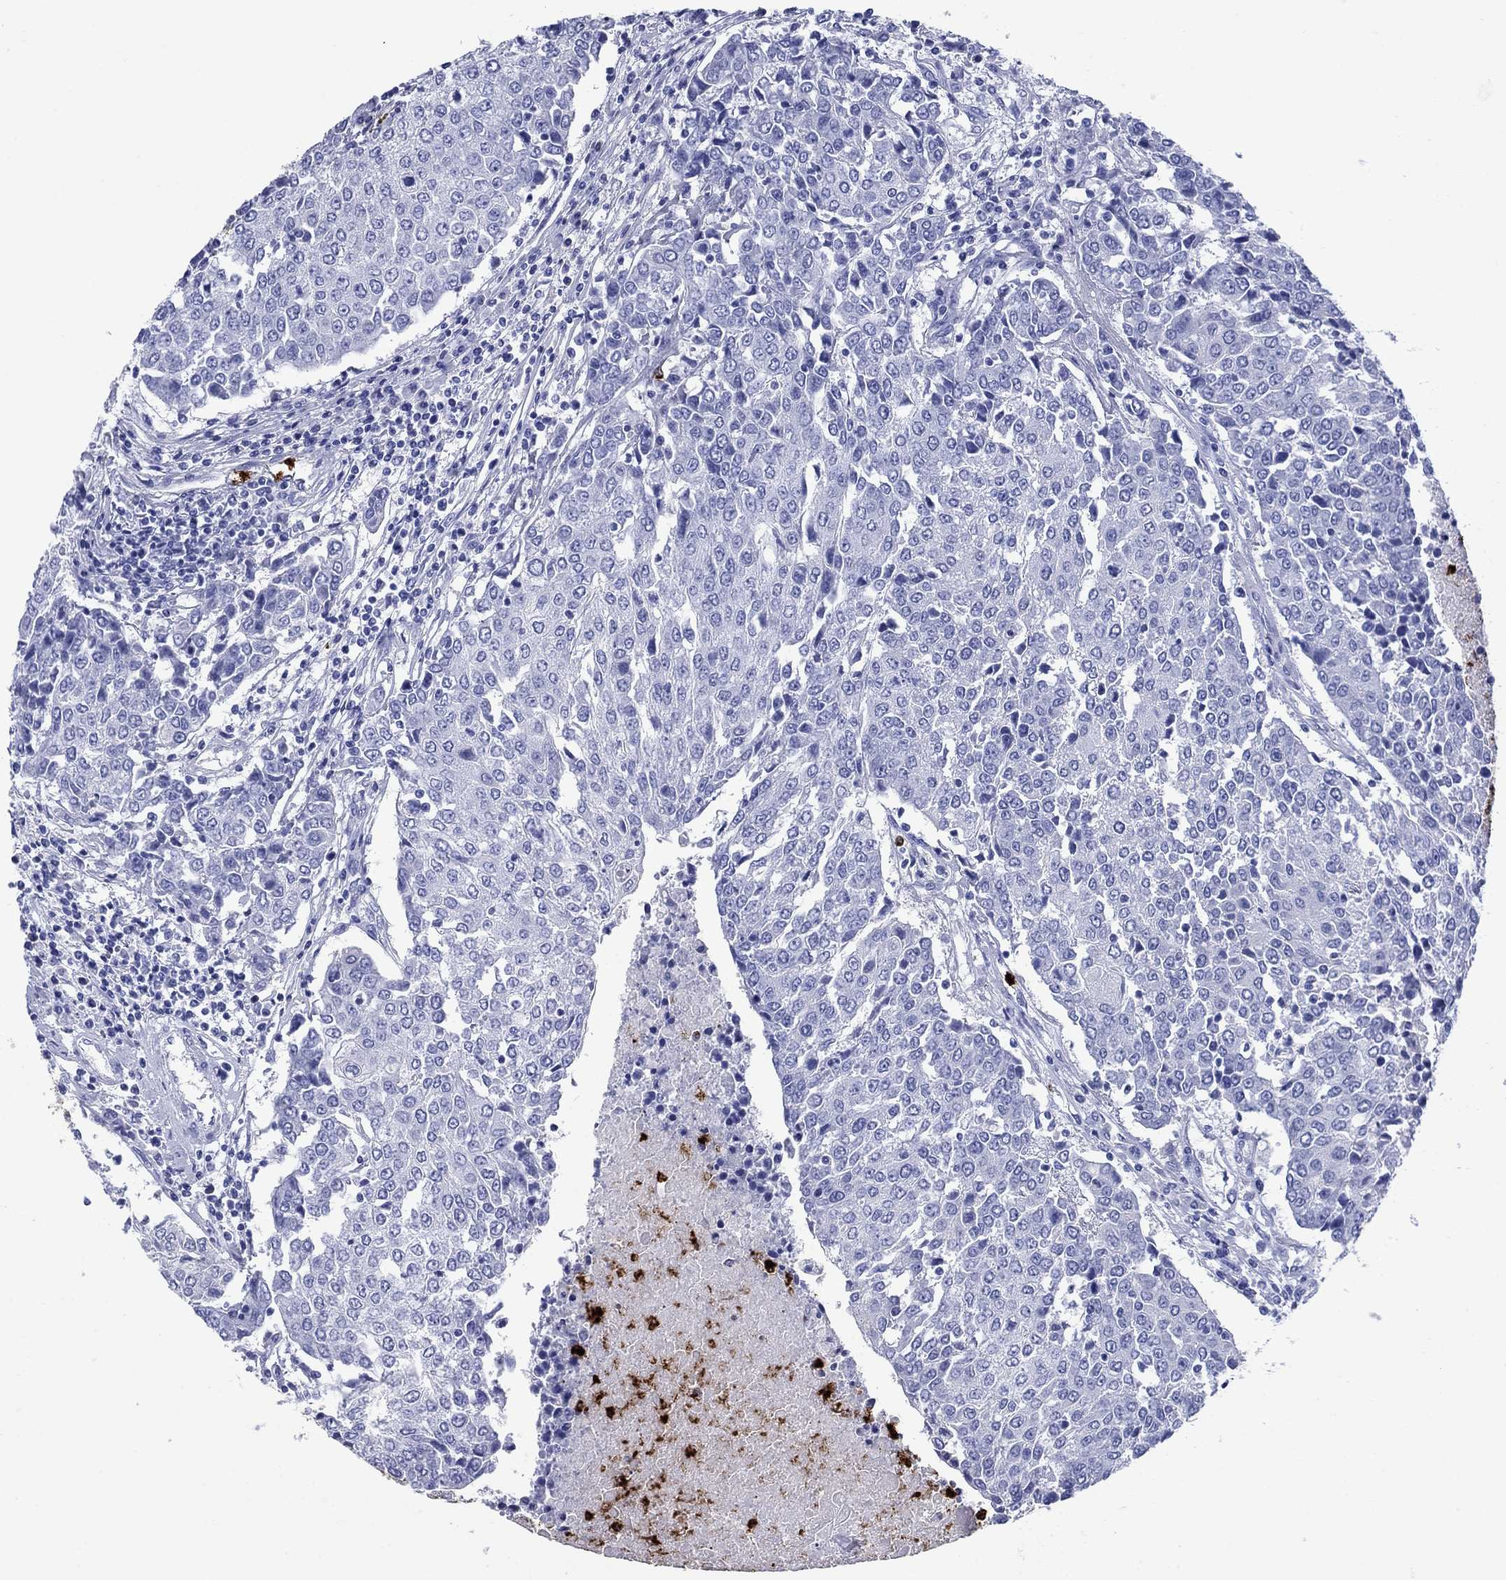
{"staining": {"intensity": "negative", "quantity": "none", "location": "none"}, "tissue": "urothelial cancer", "cell_type": "Tumor cells", "image_type": "cancer", "snomed": [{"axis": "morphology", "description": "Urothelial carcinoma, High grade"}, {"axis": "topography", "description": "Urinary bladder"}], "caption": "IHC histopathology image of neoplastic tissue: human urothelial cancer stained with DAB (3,3'-diaminobenzidine) exhibits no significant protein positivity in tumor cells. Brightfield microscopy of IHC stained with DAB (brown) and hematoxylin (blue), captured at high magnification.", "gene": "AZU1", "patient": {"sex": "female", "age": 85}}